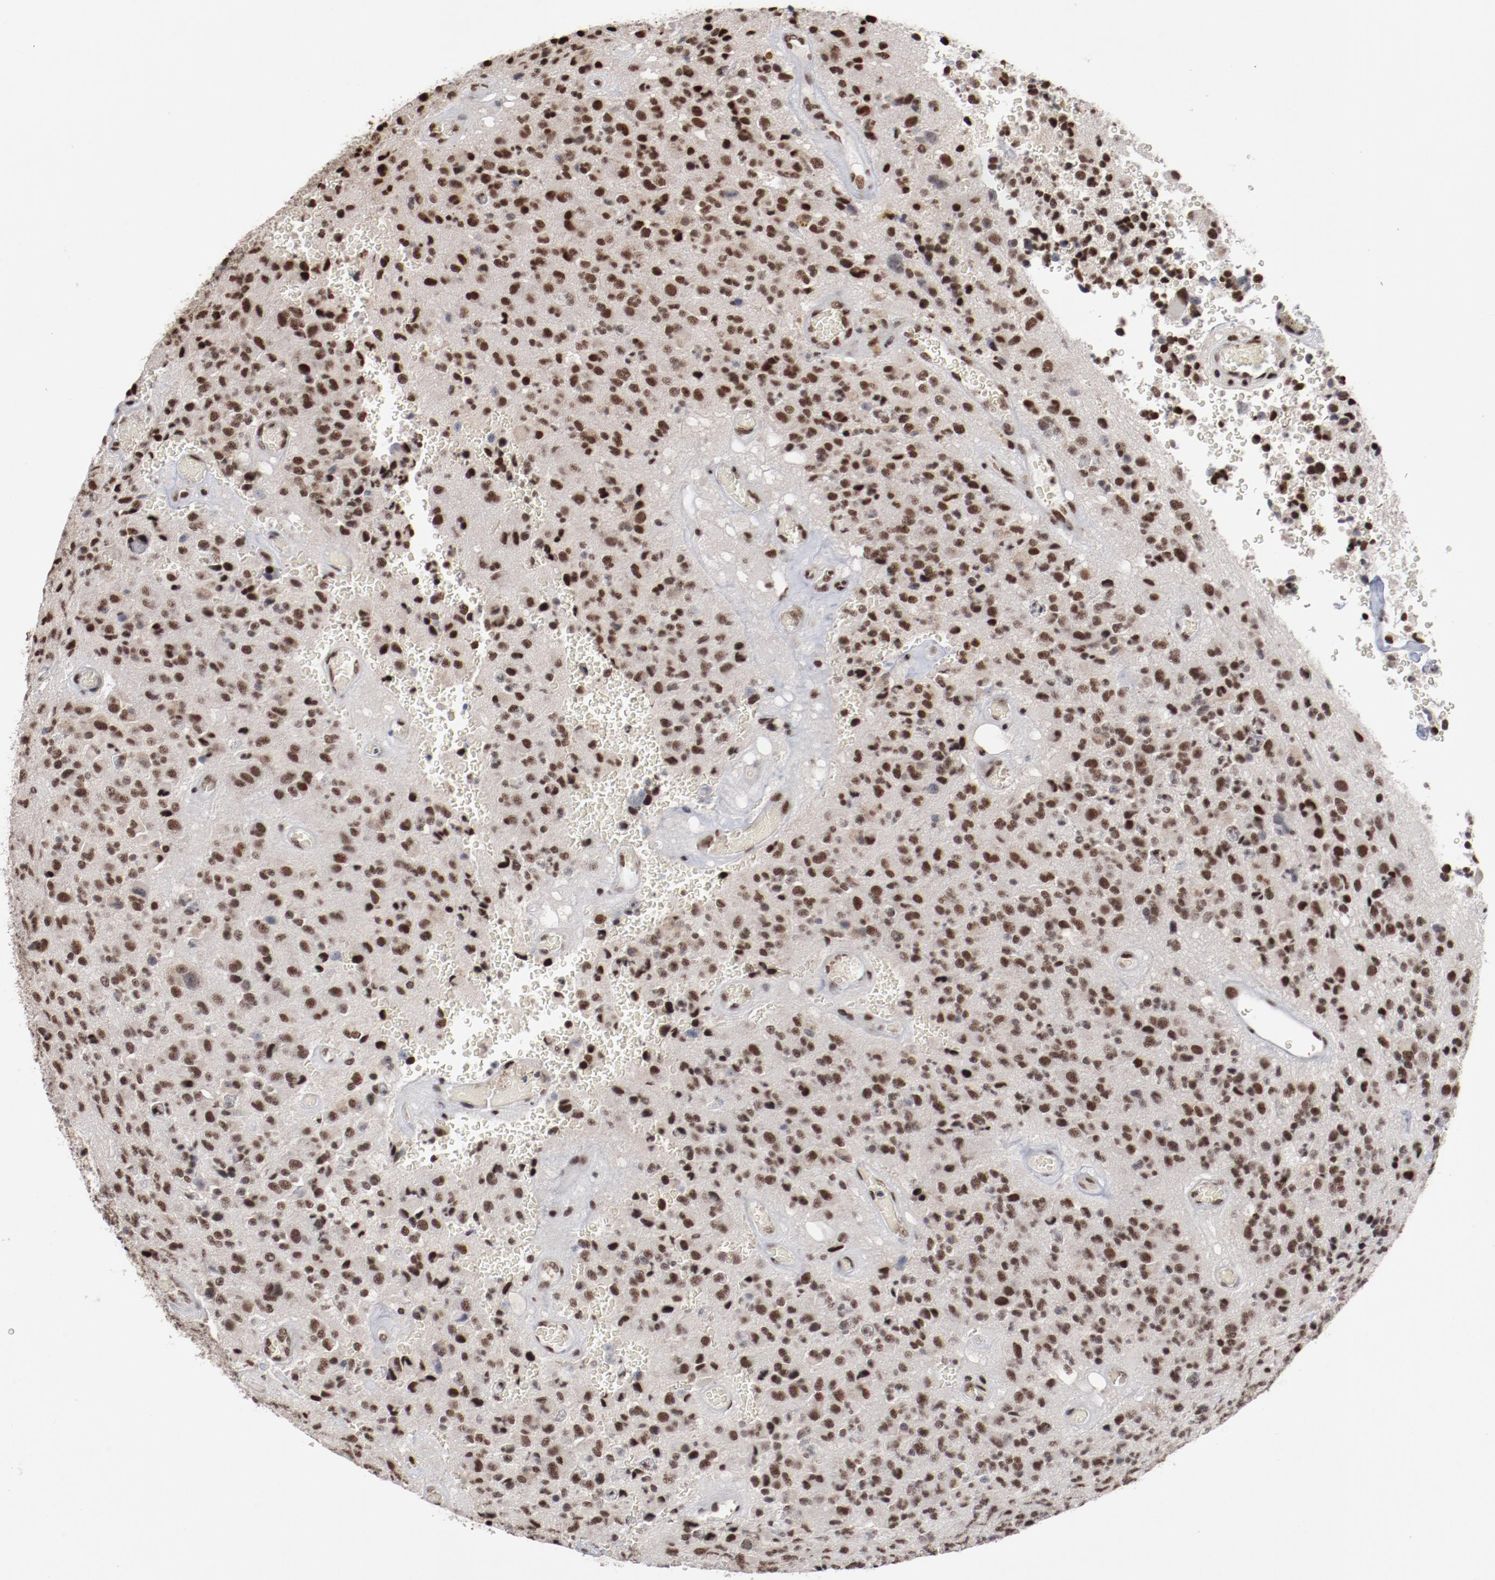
{"staining": {"intensity": "strong", "quantity": ">75%", "location": "nuclear"}, "tissue": "glioma", "cell_type": "Tumor cells", "image_type": "cancer", "snomed": [{"axis": "morphology", "description": "Glioma, malignant, High grade"}, {"axis": "topography", "description": "pancreas cauda"}], "caption": "This is an image of immunohistochemistry (IHC) staining of glioma, which shows strong expression in the nuclear of tumor cells.", "gene": "BUB3", "patient": {"sex": "male", "age": 60}}